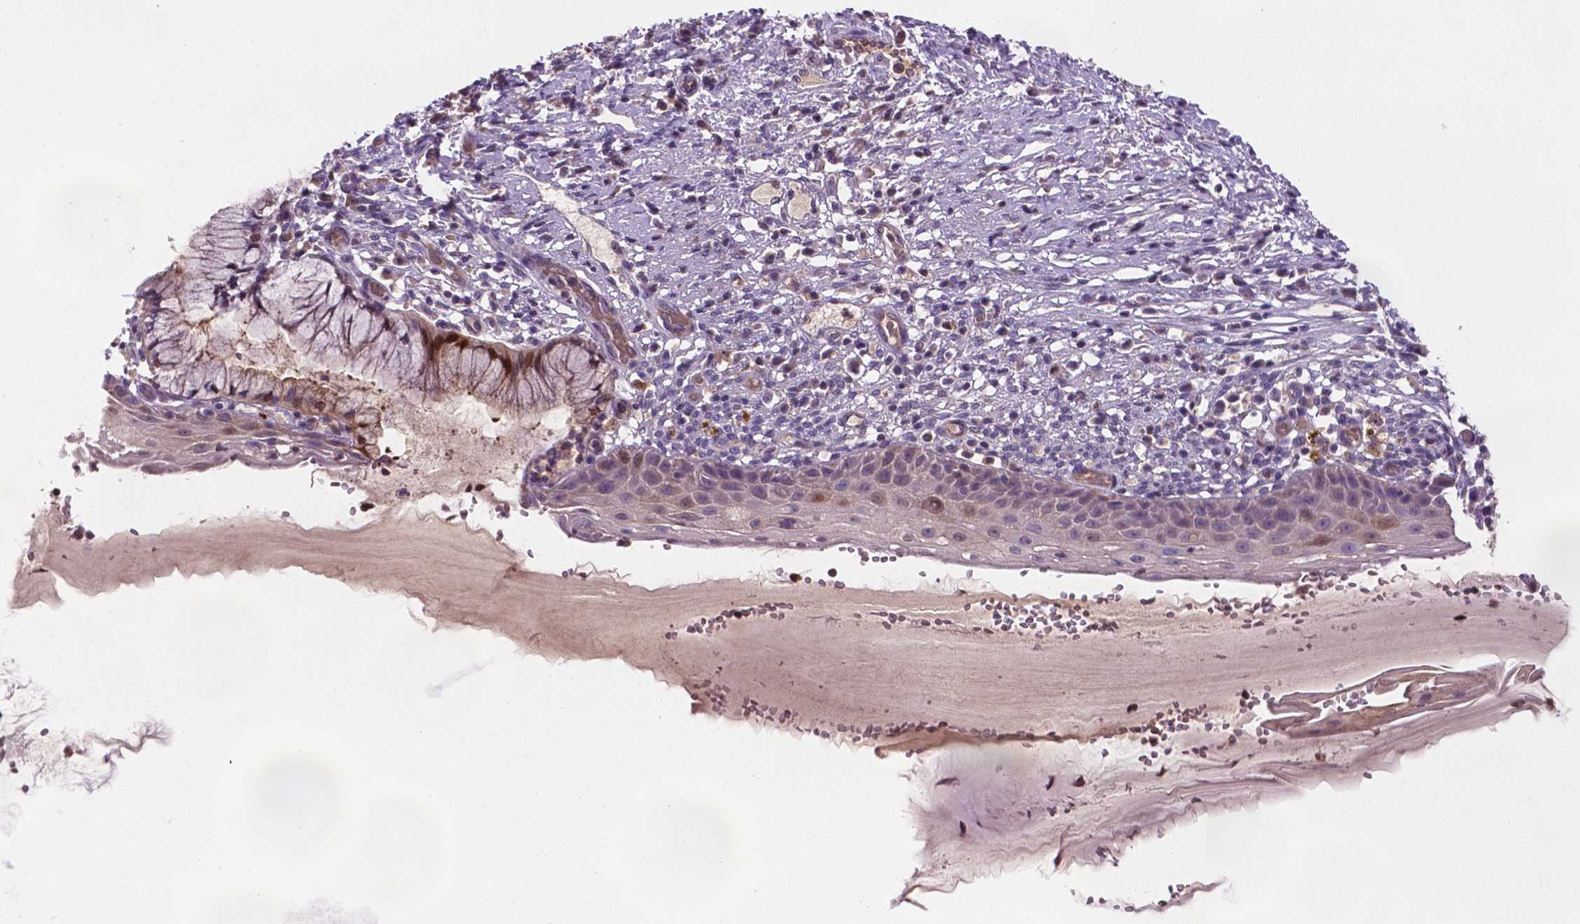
{"staining": {"intensity": "moderate", "quantity": ">75%", "location": "cytoplasmic/membranous,nuclear"}, "tissue": "cervix", "cell_type": "Glandular cells", "image_type": "normal", "snomed": [{"axis": "morphology", "description": "Normal tissue, NOS"}, {"axis": "topography", "description": "Cervix"}], "caption": "IHC (DAB (3,3'-diaminobenzidine)) staining of normal human cervix shows moderate cytoplasmic/membranous,nuclear protein staining in approximately >75% of glandular cells. The staining was performed using DAB to visualize the protein expression in brown, while the nuclei were stained in blue with hematoxylin (Magnification: 20x).", "gene": "TM4SF20", "patient": {"sex": "female", "age": 37}}